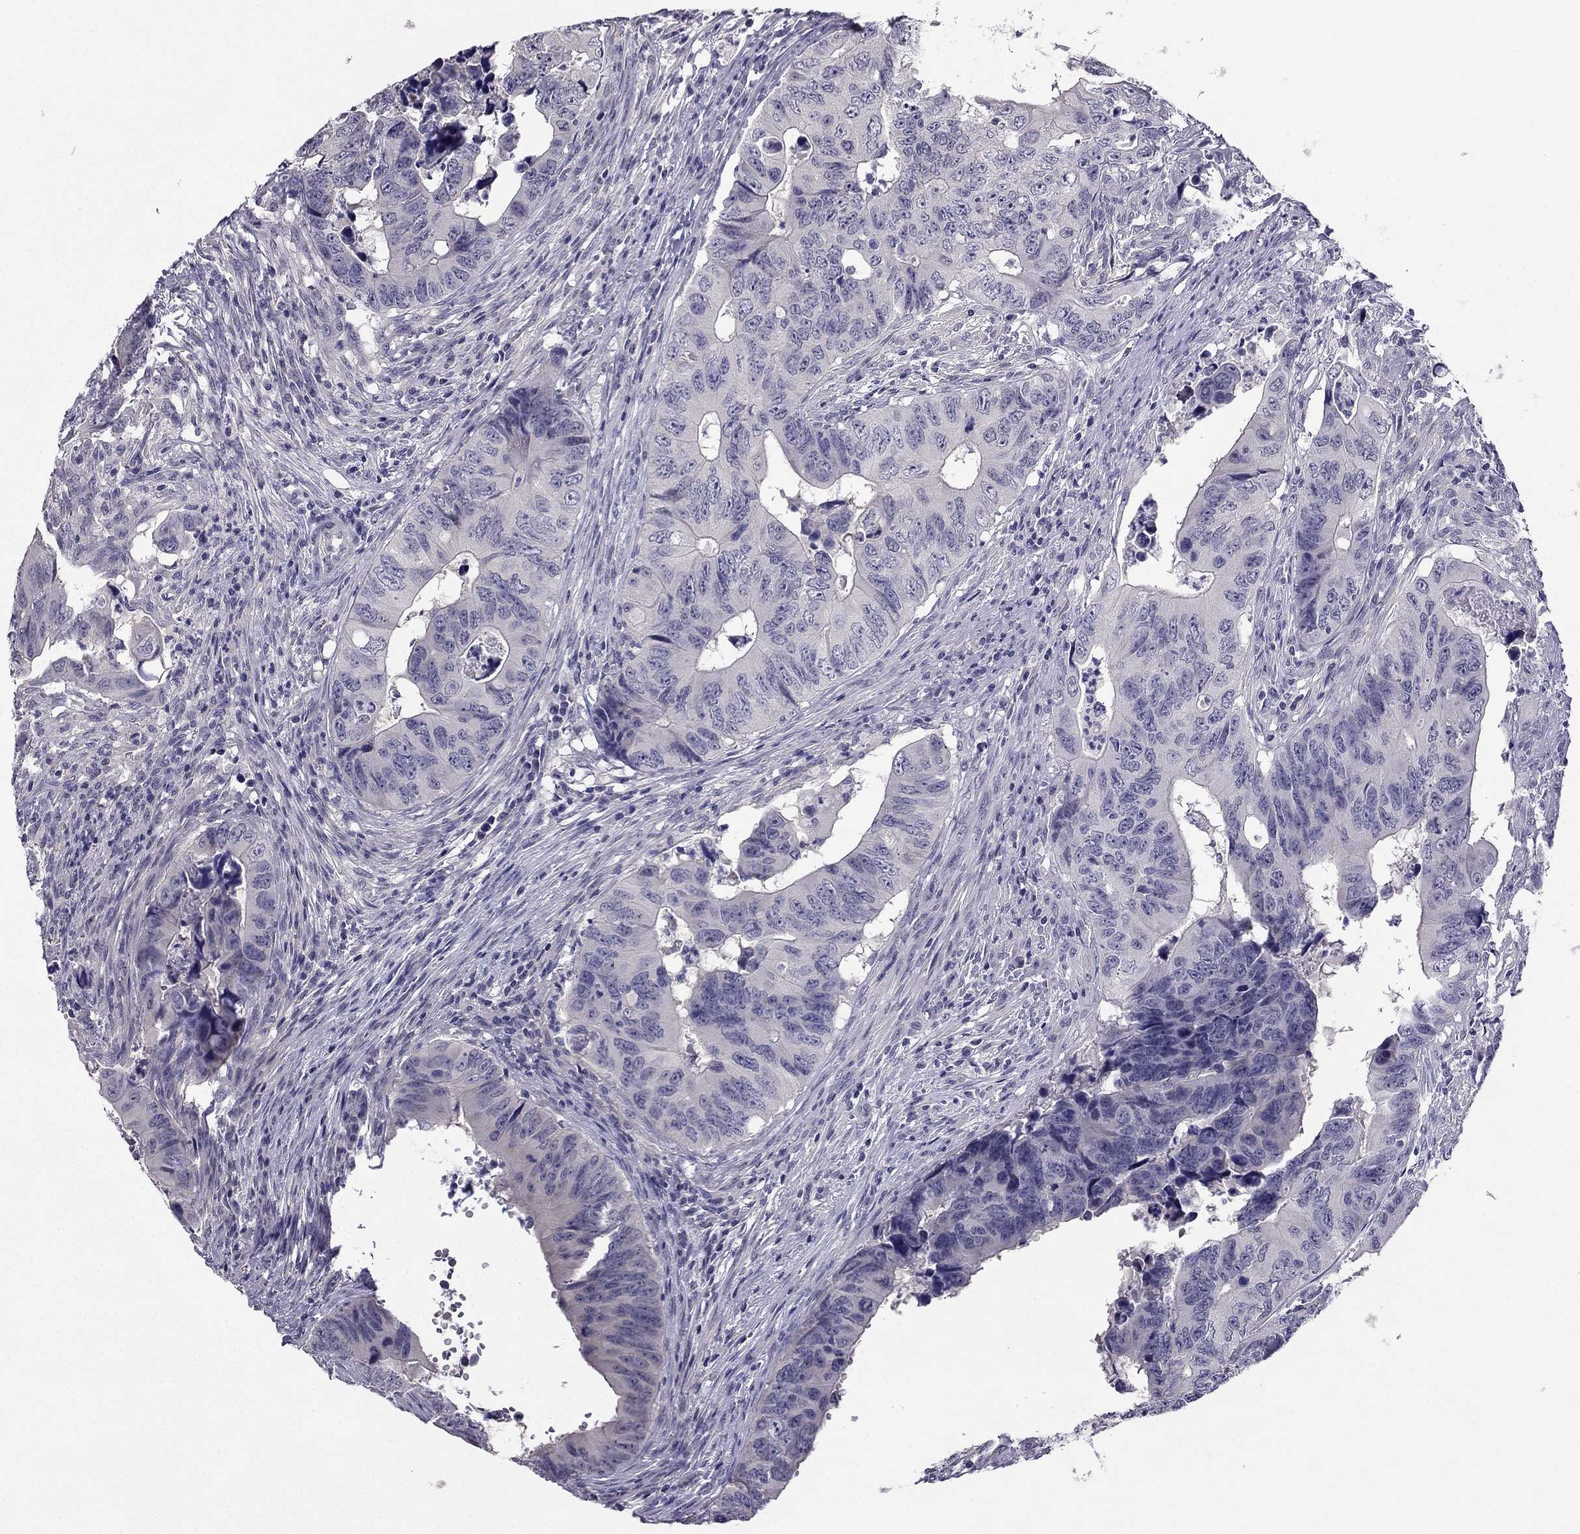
{"staining": {"intensity": "negative", "quantity": "none", "location": "none"}, "tissue": "colorectal cancer", "cell_type": "Tumor cells", "image_type": "cancer", "snomed": [{"axis": "morphology", "description": "Adenocarcinoma, NOS"}, {"axis": "topography", "description": "Colon"}], "caption": "Colorectal cancer (adenocarcinoma) was stained to show a protein in brown. There is no significant positivity in tumor cells. (DAB immunohistochemistry (IHC), high magnification).", "gene": "HSFX1", "patient": {"sex": "female", "age": 82}}